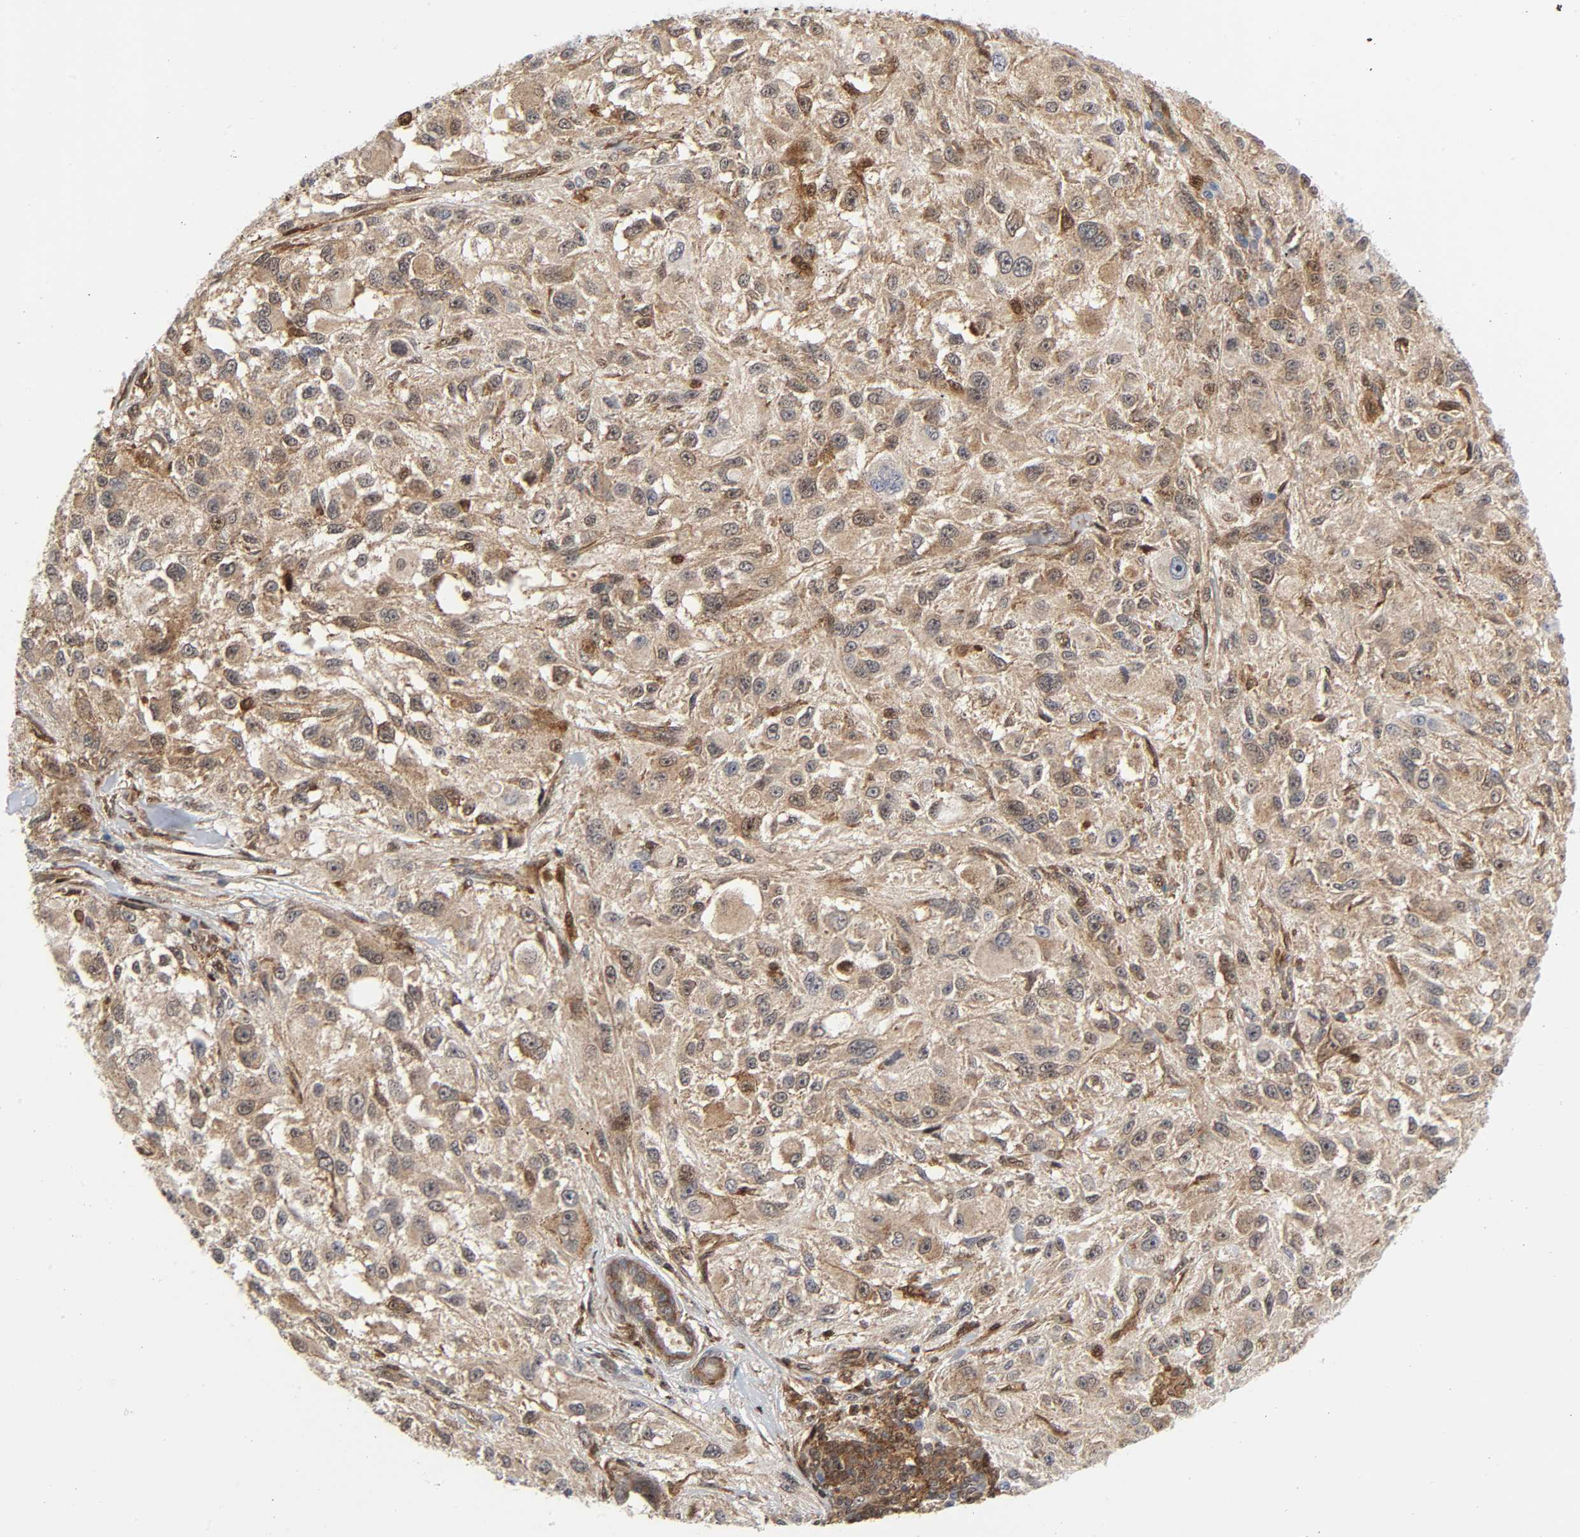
{"staining": {"intensity": "moderate", "quantity": "<25%", "location": "cytoplasmic/membranous"}, "tissue": "melanoma", "cell_type": "Tumor cells", "image_type": "cancer", "snomed": [{"axis": "morphology", "description": "Necrosis, NOS"}, {"axis": "morphology", "description": "Malignant melanoma, NOS"}, {"axis": "topography", "description": "Skin"}], "caption": "Brown immunohistochemical staining in human melanoma demonstrates moderate cytoplasmic/membranous staining in approximately <25% of tumor cells.", "gene": "MAPK1", "patient": {"sex": "female", "age": 87}}